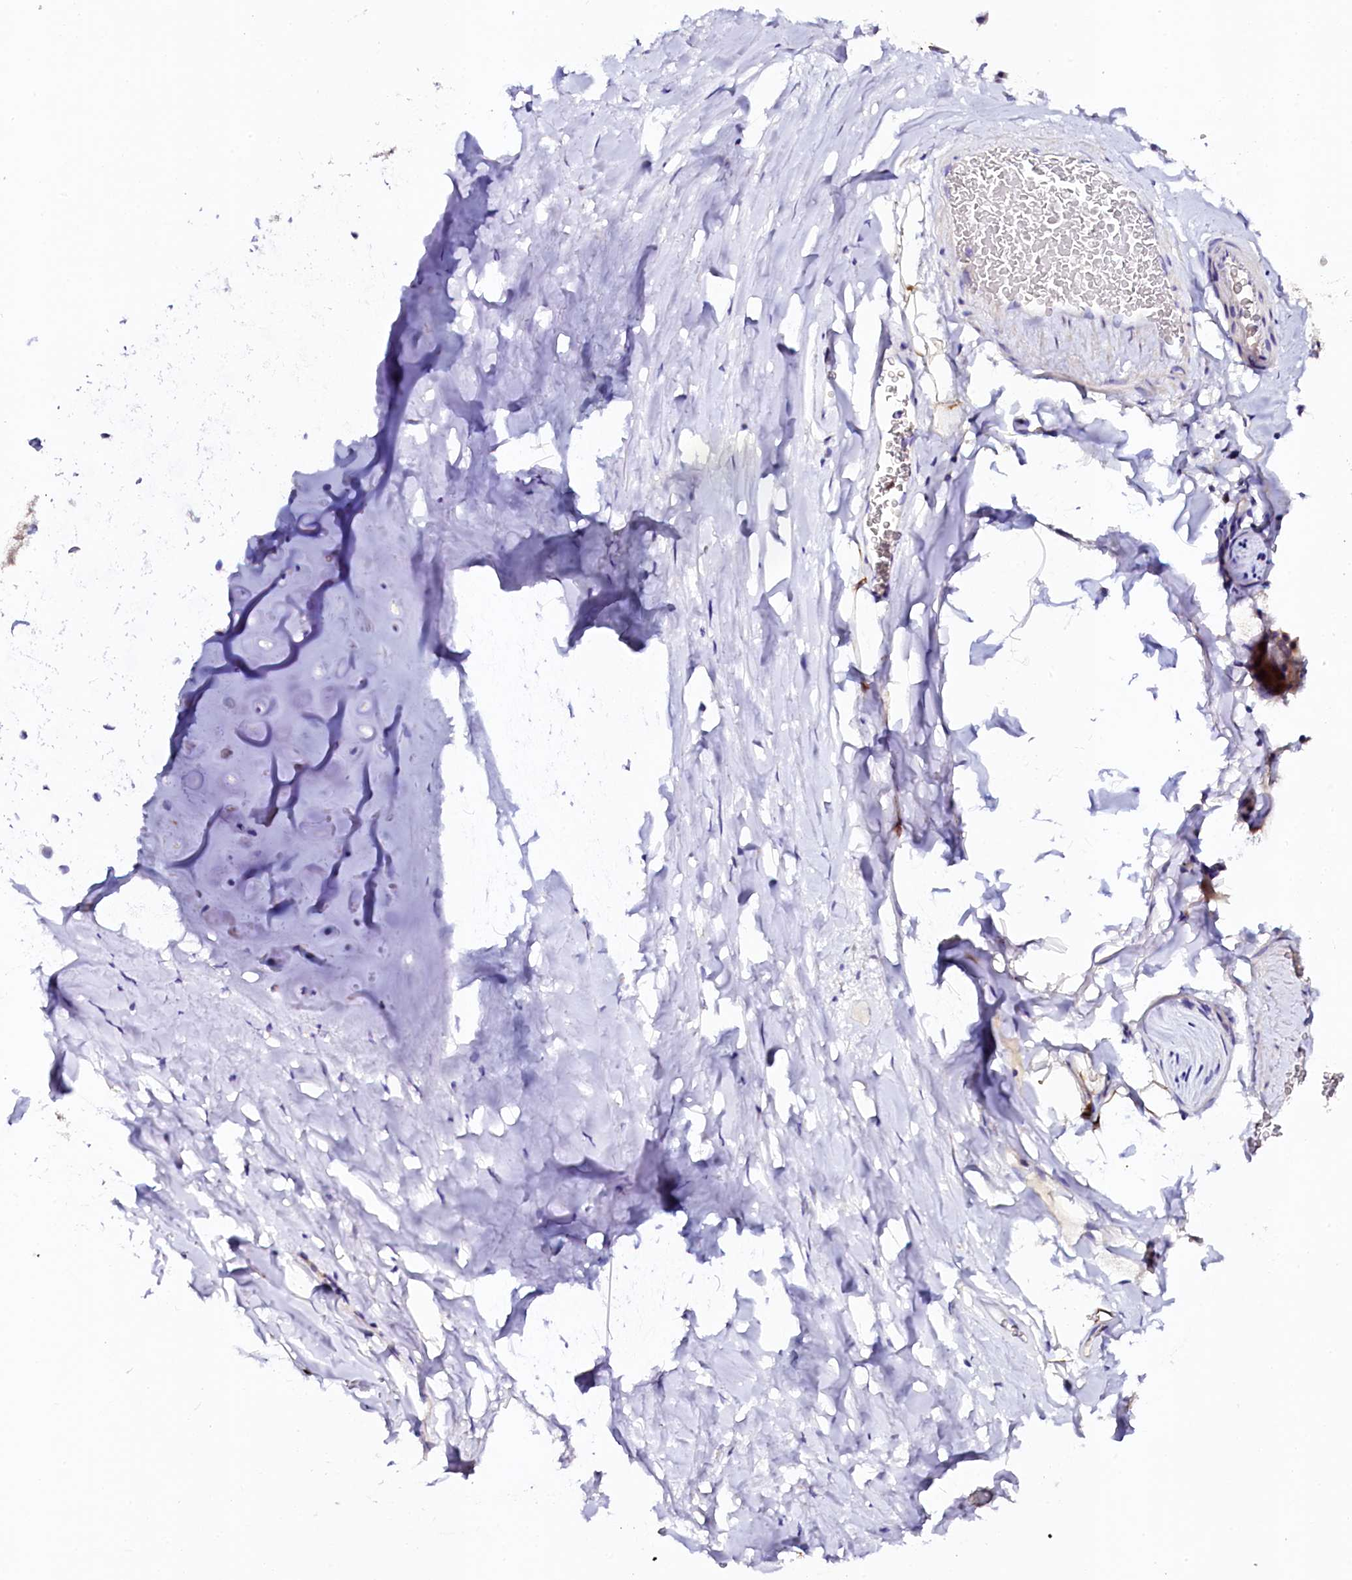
{"staining": {"intensity": "negative", "quantity": "none", "location": "none"}, "tissue": "adipose tissue", "cell_type": "Adipocytes", "image_type": "normal", "snomed": [{"axis": "morphology", "description": "Normal tissue, NOS"}, {"axis": "topography", "description": "Lymph node"}, {"axis": "topography", "description": "Bronchus"}], "caption": "This micrograph is of unremarkable adipose tissue stained with immunohistochemistry (IHC) to label a protein in brown with the nuclei are counter-stained blue. There is no positivity in adipocytes.", "gene": "NAA16", "patient": {"sex": "male", "age": 63}}